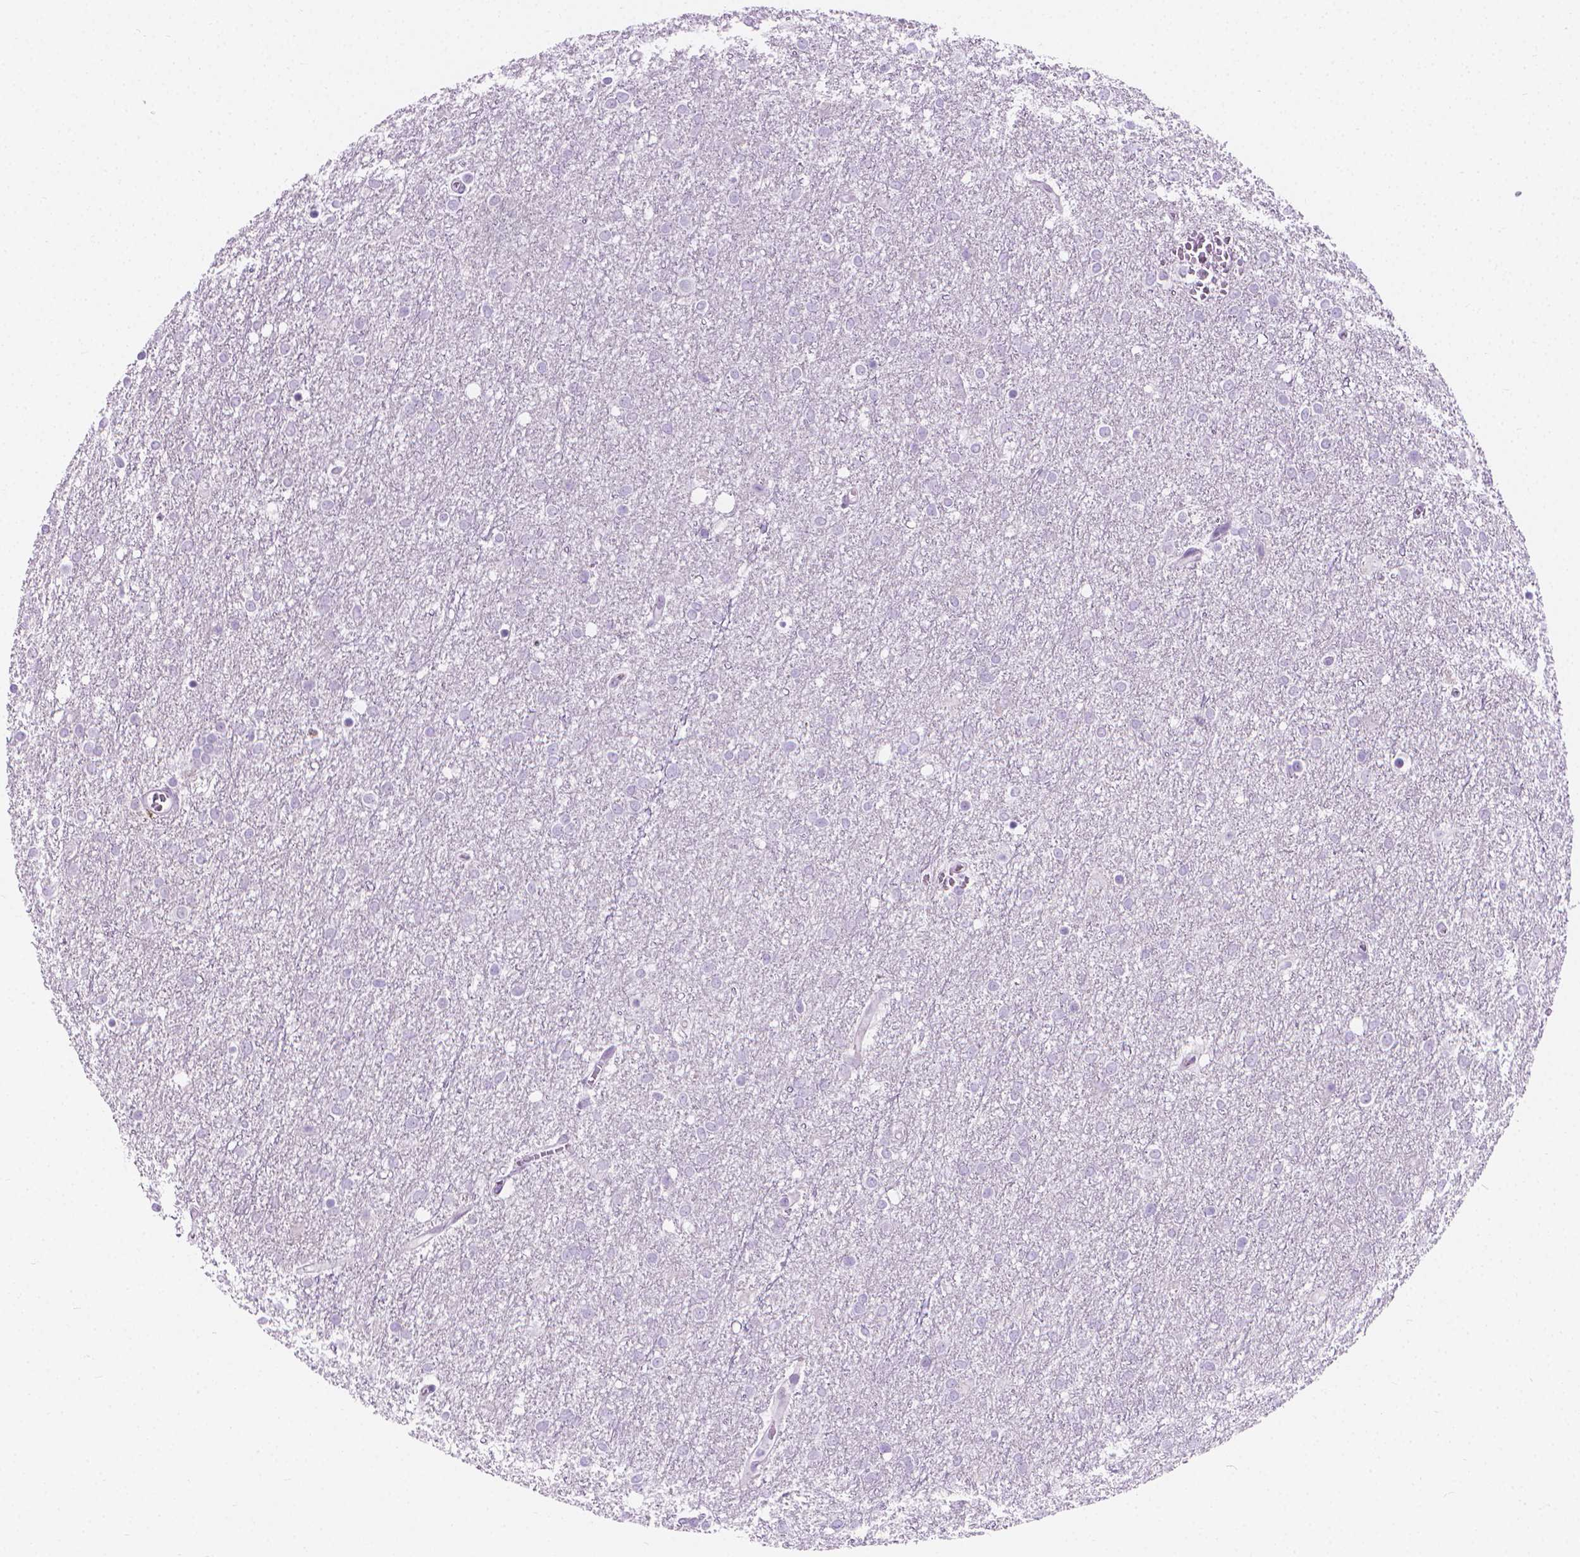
{"staining": {"intensity": "negative", "quantity": "none", "location": "none"}, "tissue": "glioma", "cell_type": "Tumor cells", "image_type": "cancer", "snomed": [{"axis": "morphology", "description": "Glioma, malignant, High grade"}, {"axis": "topography", "description": "Brain"}], "caption": "Malignant glioma (high-grade) stained for a protein using immunohistochemistry exhibits no staining tumor cells.", "gene": "CFAP52", "patient": {"sex": "female", "age": 61}}